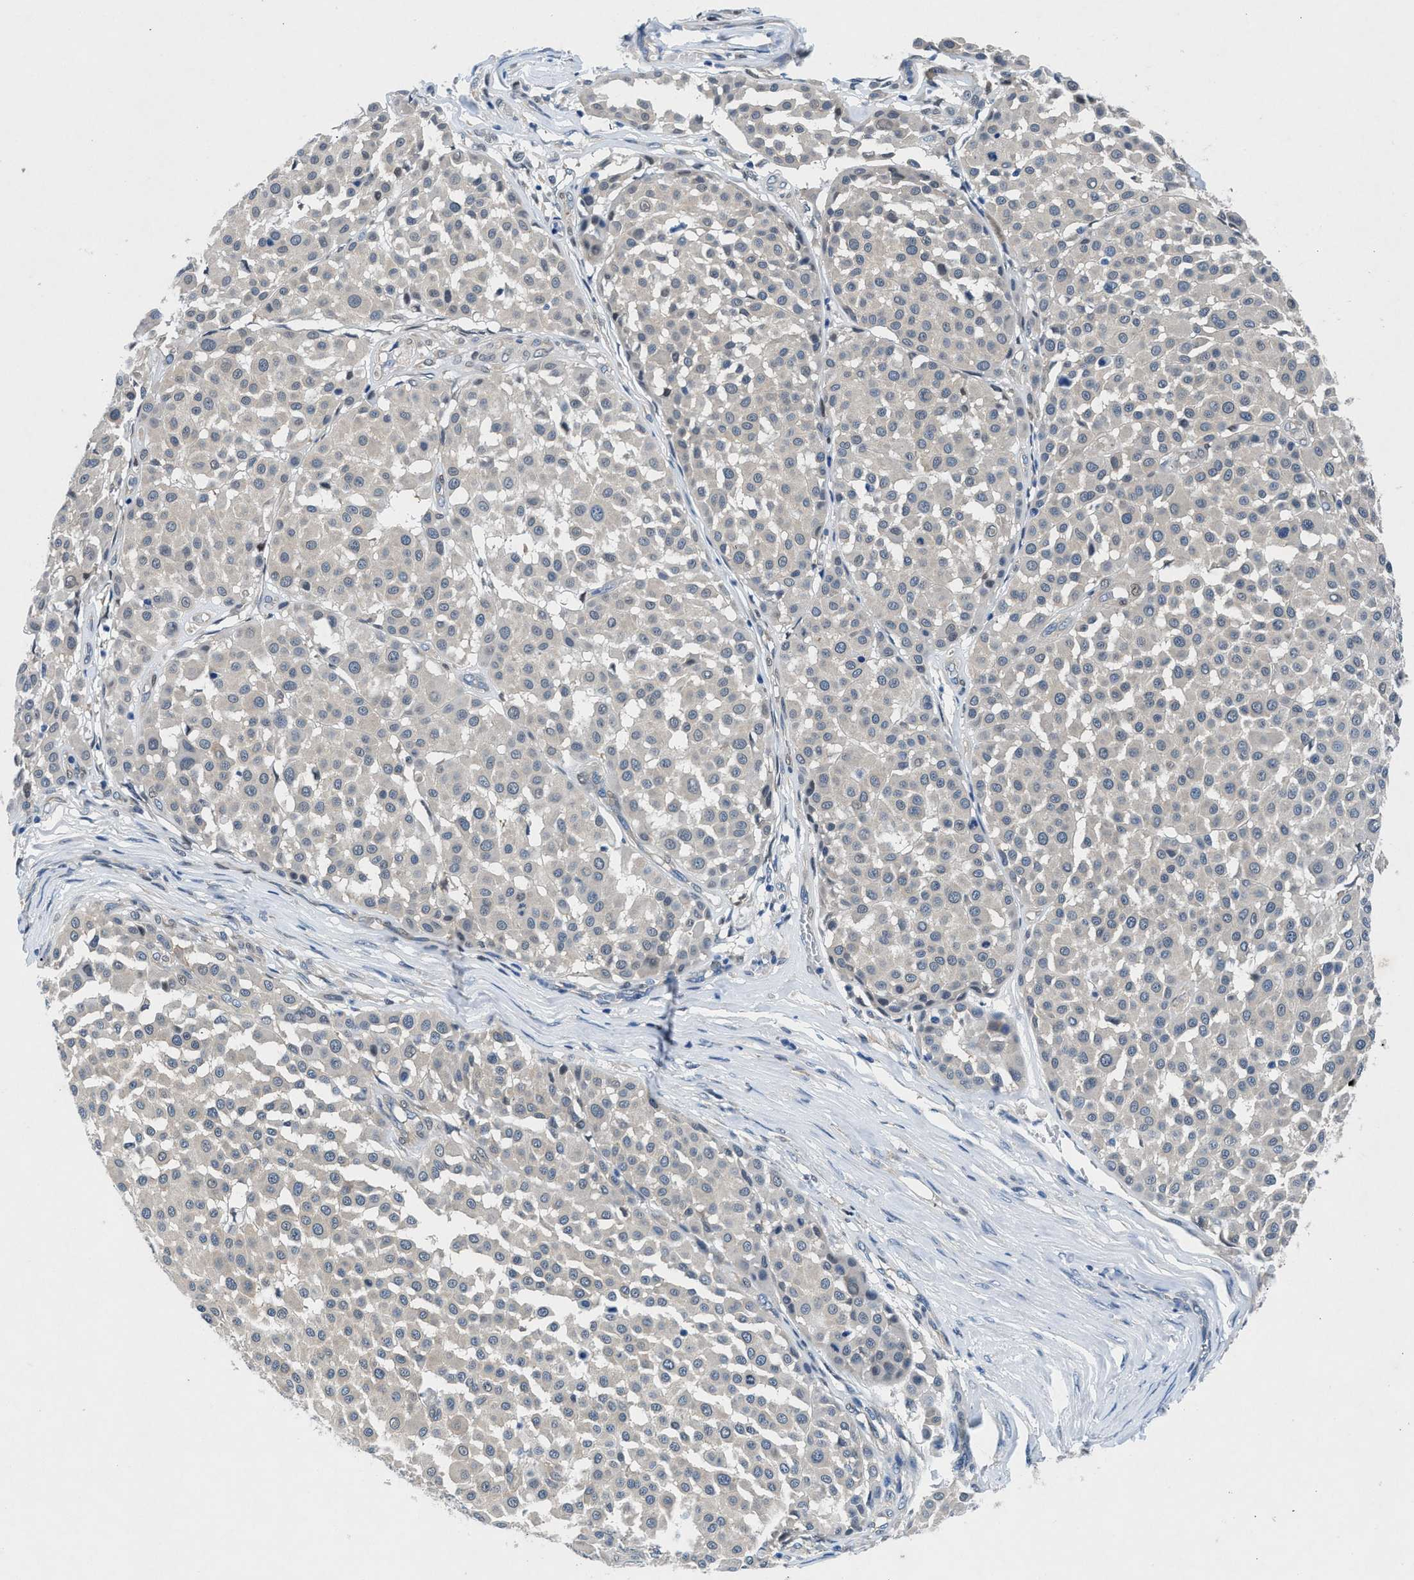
{"staining": {"intensity": "negative", "quantity": "none", "location": "none"}, "tissue": "melanoma", "cell_type": "Tumor cells", "image_type": "cancer", "snomed": [{"axis": "morphology", "description": "Malignant melanoma, Metastatic site"}, {"axis": "topography", "description": "Soft tissue"}], "caption": "IHC photomicrograph of neoplastic tissue: malignant melanoma (metastatic site) stained with DAB (3,3'-diaminobenzidine) shows no significant protein positivity in tumor cells.", "gene": "COPS2", "patient": {"sex": "male", "age": 41}}